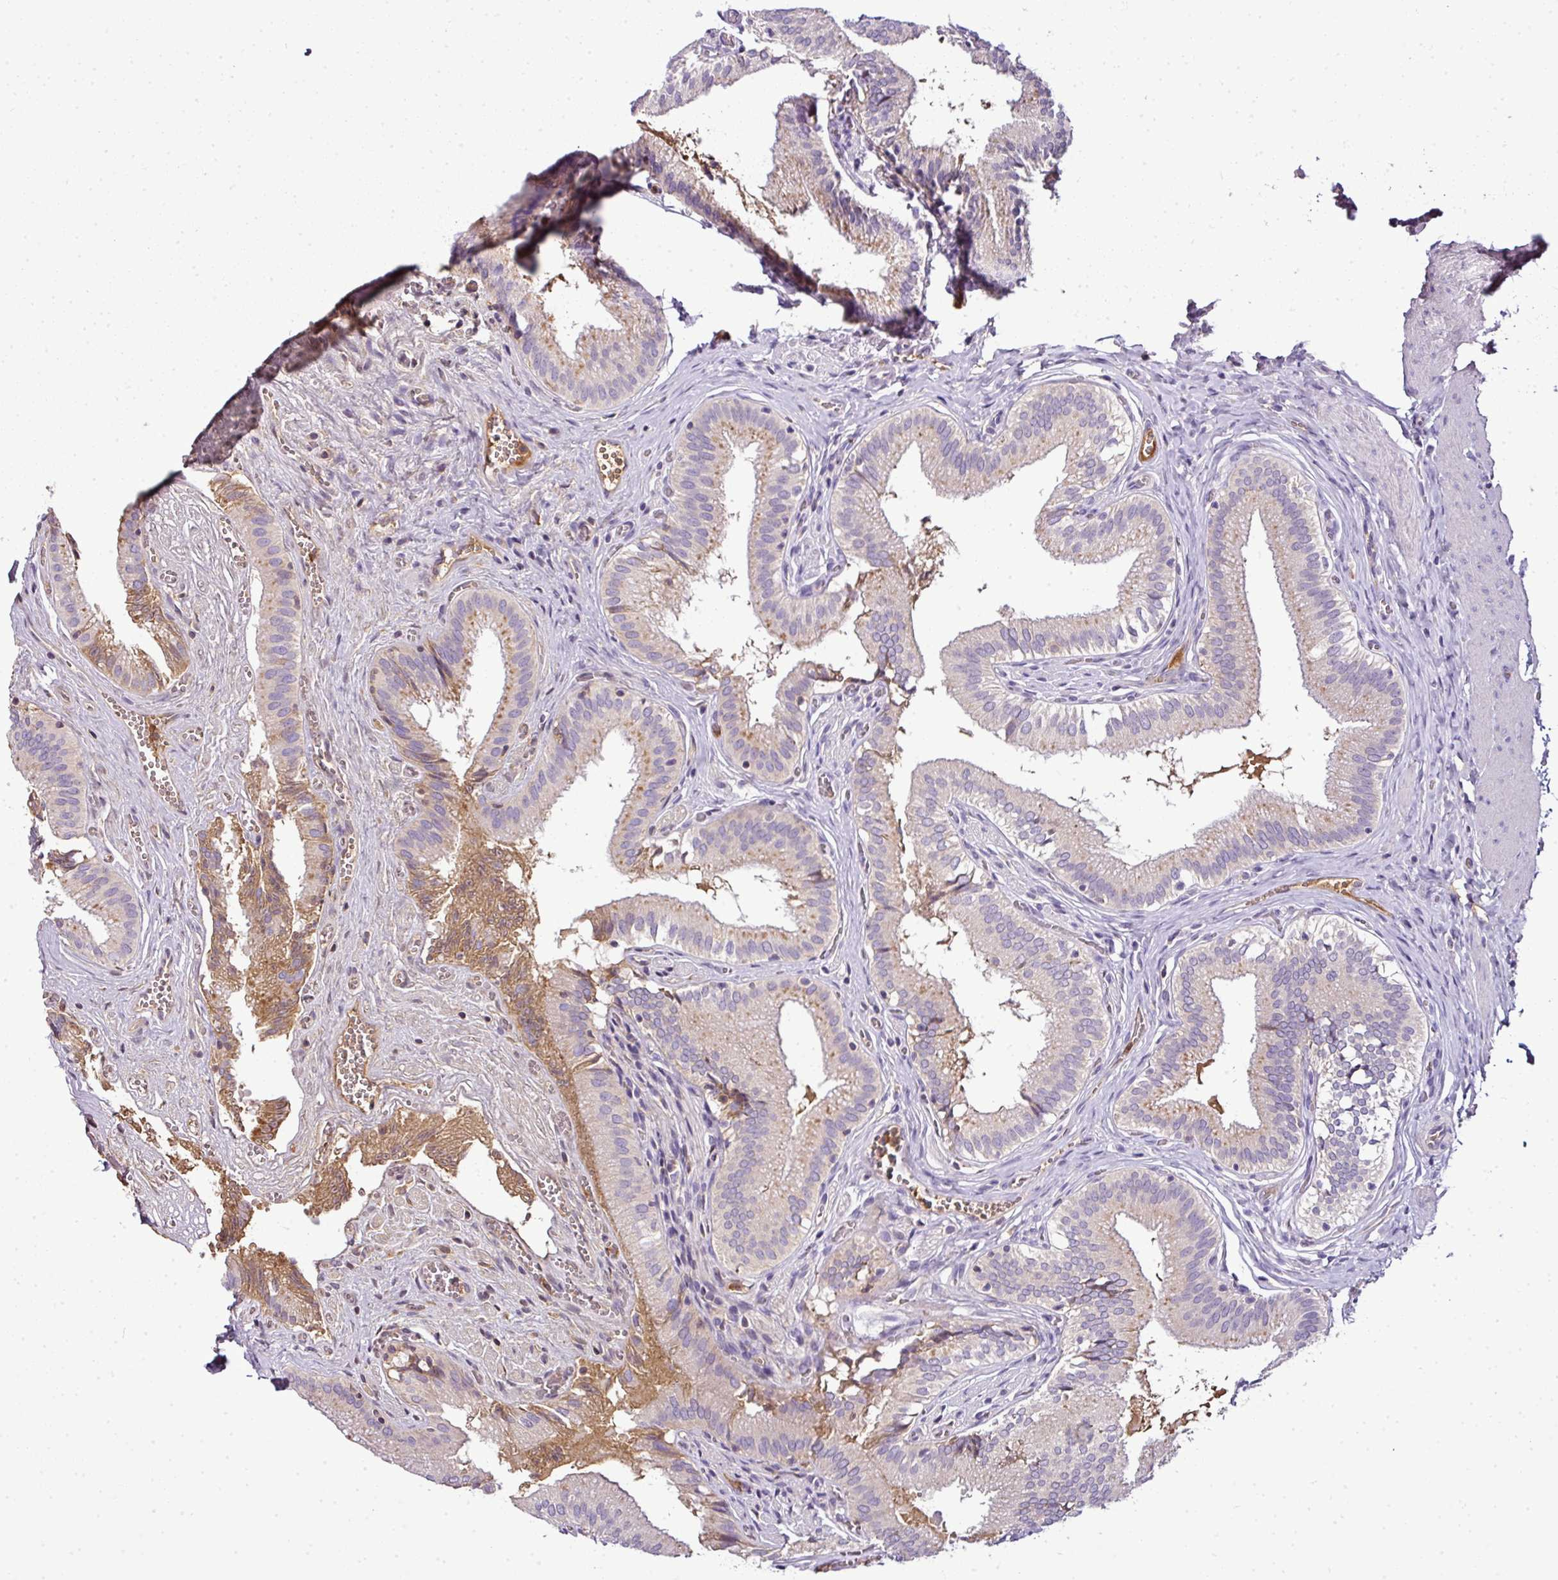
{"staining": {"intensity": "moderate", "quantity": "25%-75%", "location": "cytoplasmic/membranous"}, "tissue": "gallbladder", "cell_type": "Glandular cells", "image_type": "normal", "snomed": [{"axis": "morphology", "description": "Normal tissue, NOS"}, {"axis": "topography", "description": "Gallbladder"}, {"axis": "topography", "description": "Peripheral nerve tissue"}], "caption": "Protein staining reveals moderate cytoplasmic/membranous expression in approximately 25%-75% of glandular cells in benign gallbladder.", "gene": "CAB39L", "patient": {"sex": "male", "age": 17}}